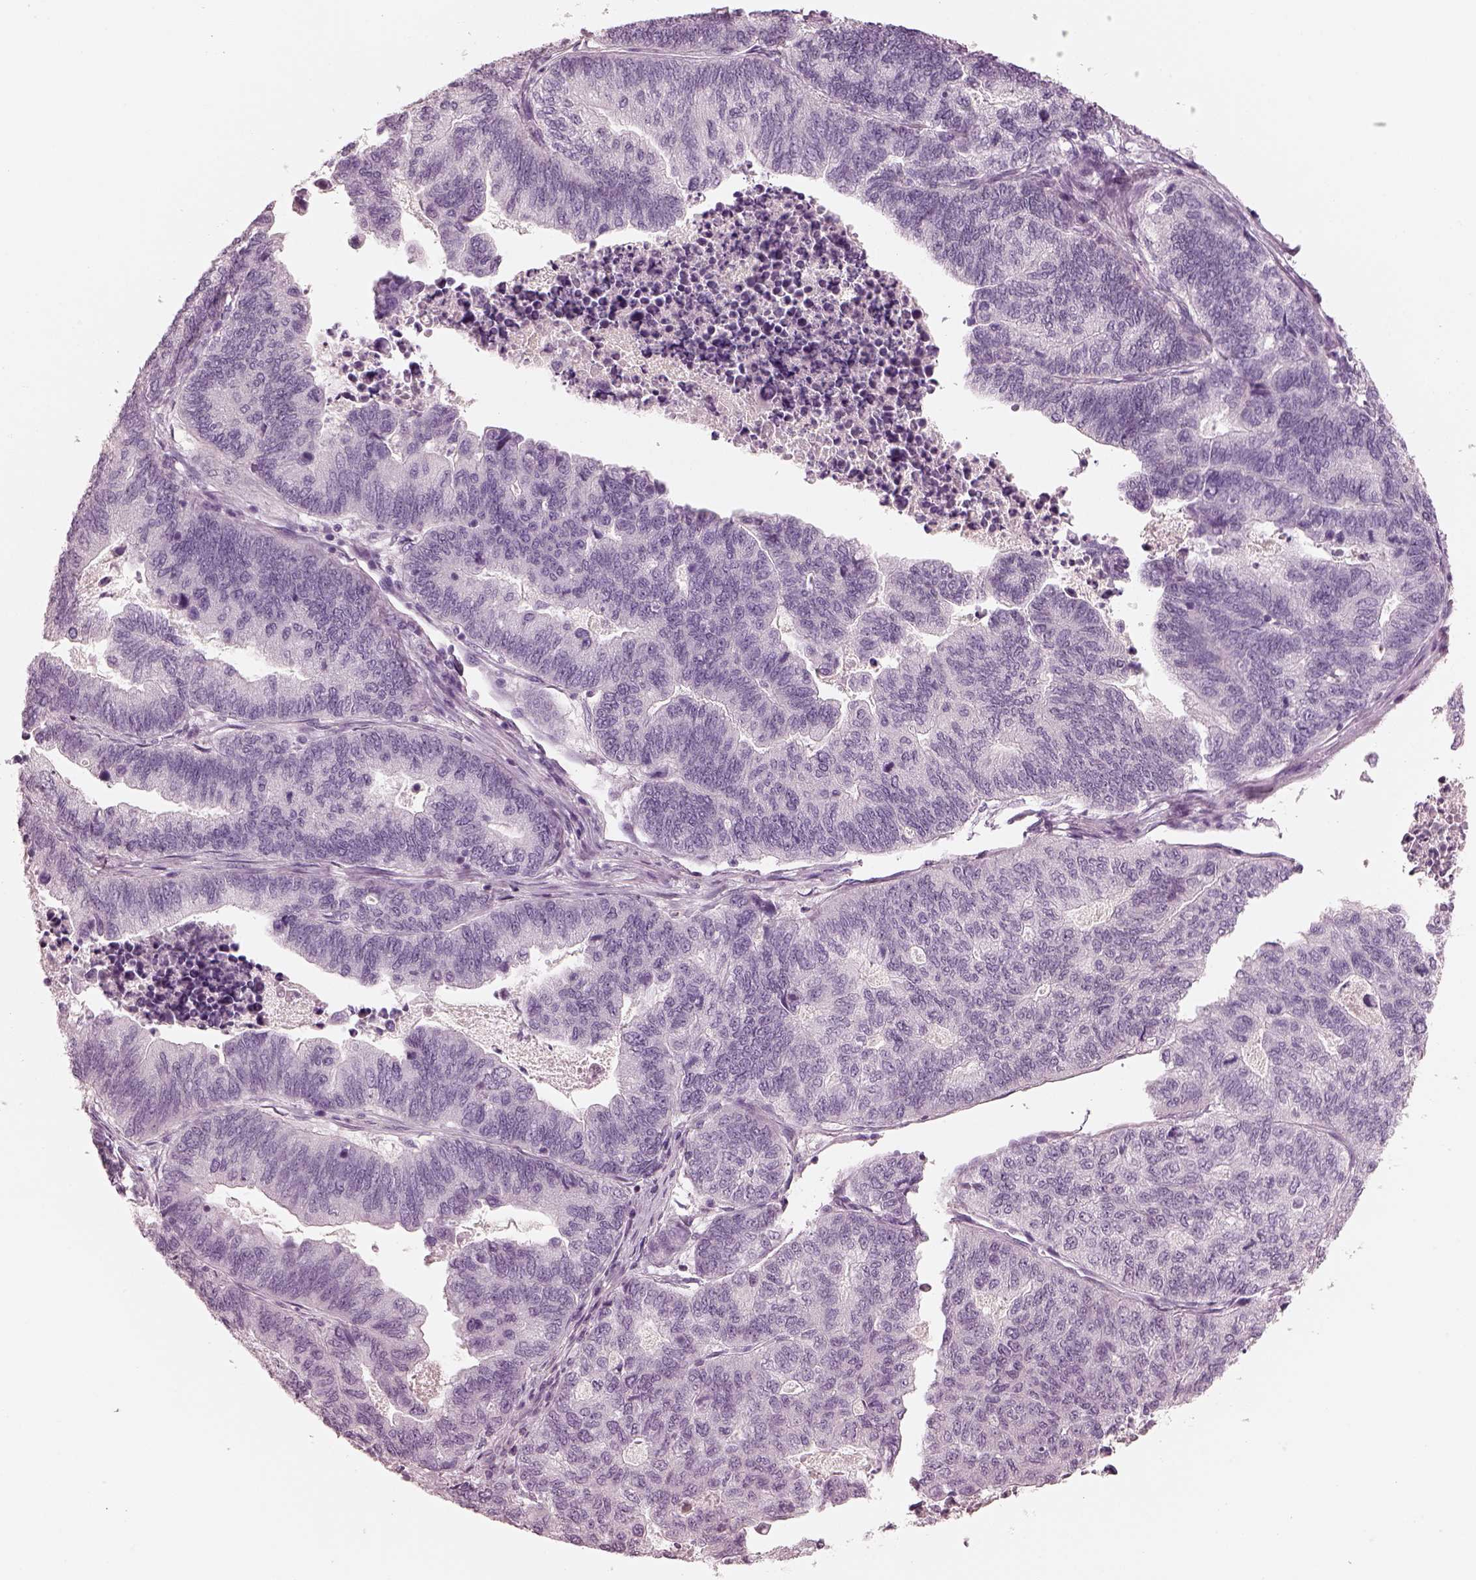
{"staining": {"intensity": "negative", "quantity": "none", "location": "none"}, "tissue": "stomach cancer", "cell_type": "Tumor cells", "image_type": "cancer", "snomed": [{"axis": "morphology", "description": "Adenocarcinoma, NOS"}, {"axis": "topography", "description": "Stomach, upper"}], "caption": "IHC photomicrograph of adenocarcinoma (stomach) stained for a protein (brown), which displays no positivity in tumor cells.", "gene": "EIF4E1B", "patient": {"sex": "female", "age": 67}}